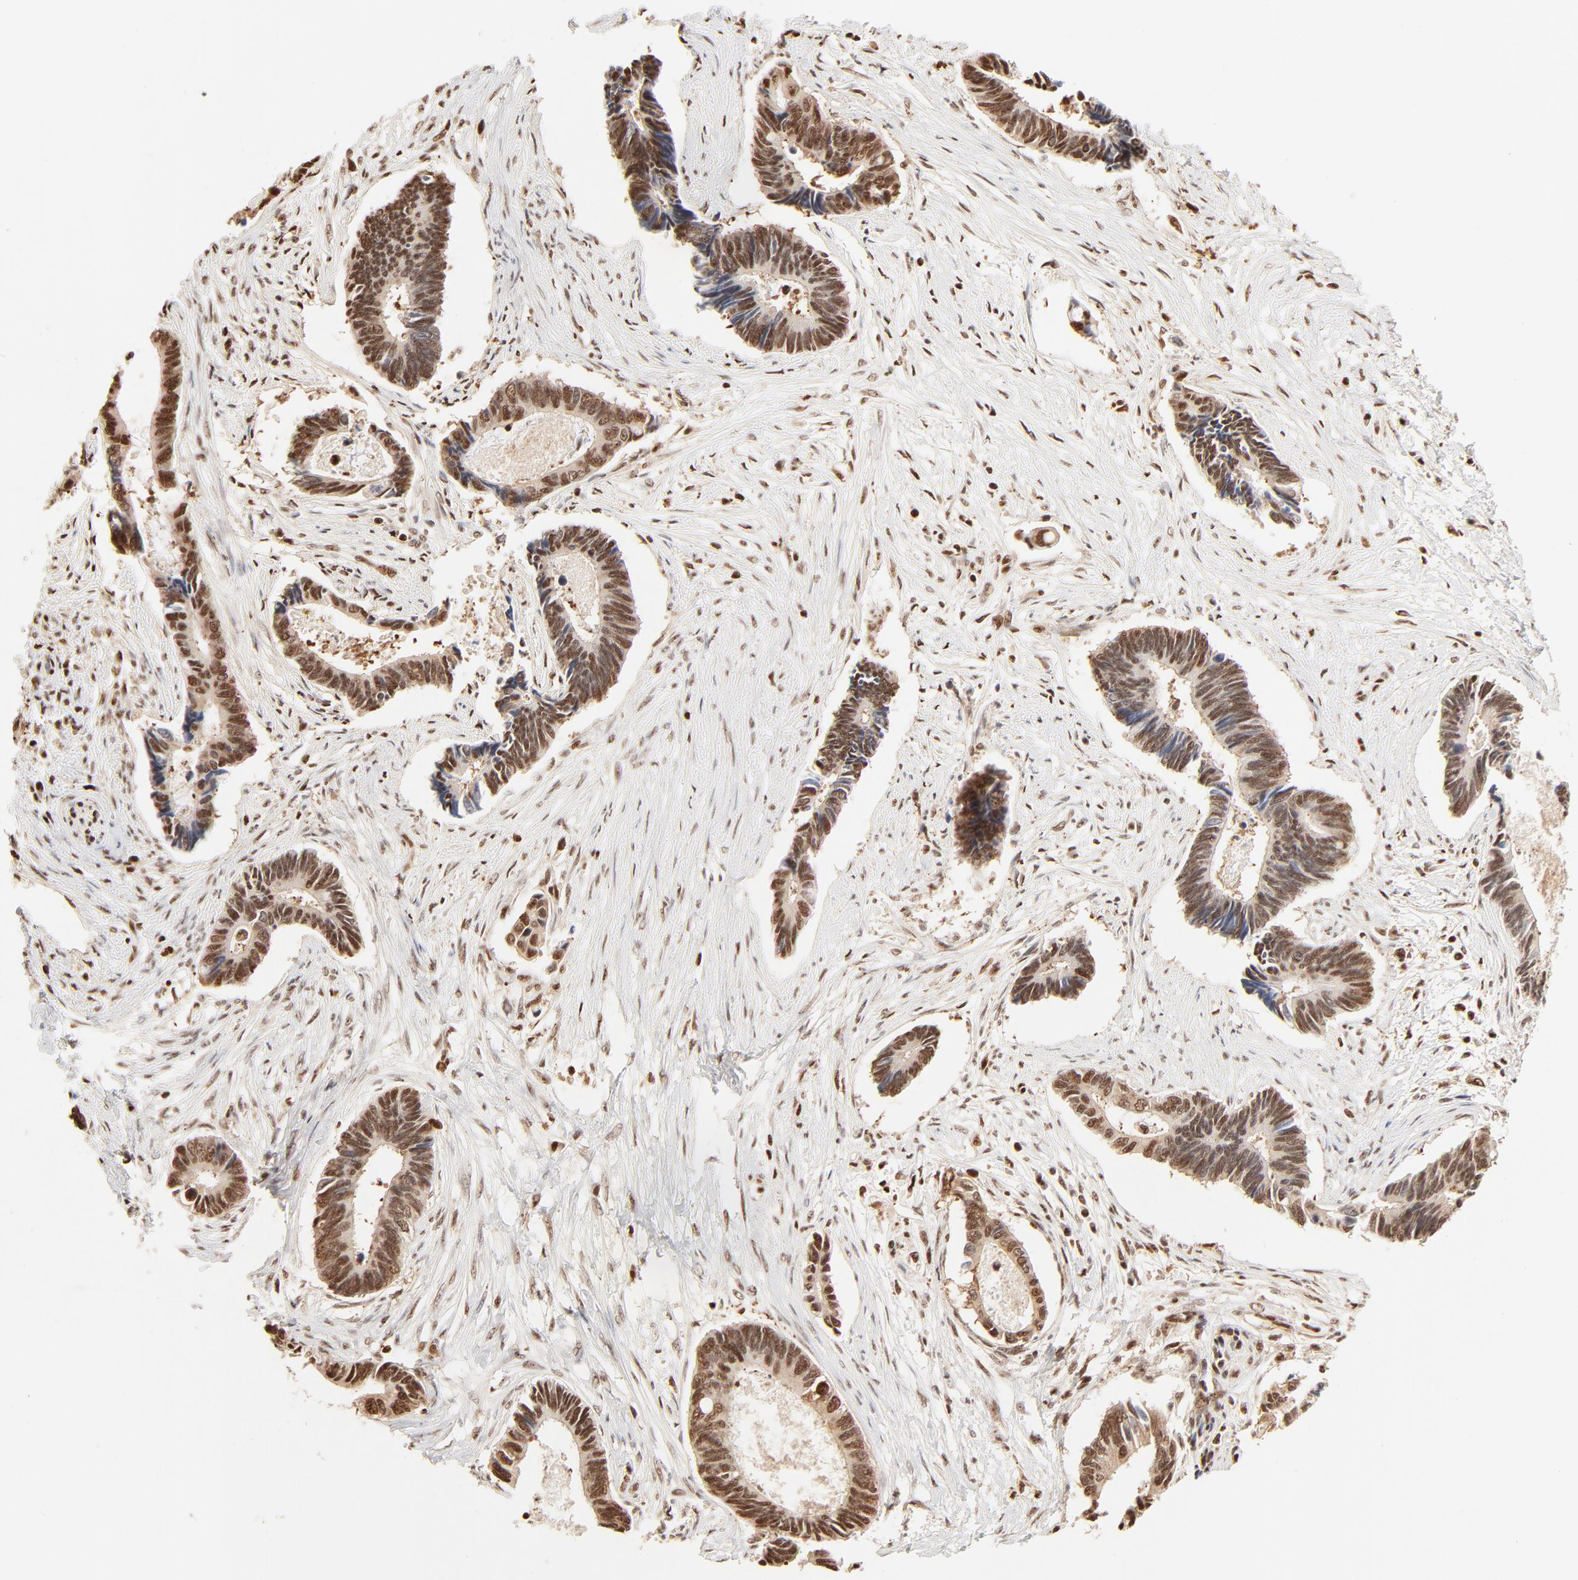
{"staining": {"intensity": "strong", "quantity": ">75%", "location": "nuclear"}, "tissue": "pancreatic cancer", "cell_type": "Tumor cells", "image_type": "cancer", "snomed": [{"axis": "morphology", "description": "Adenocarcinoma, NOS"}, {"axis": "topography", "description": "Pancreas"}], "caption": "Tumor cells demonstrate high levels of strong nuclear expression in approximately >75% of cells in human adenocarcinoma (pancreatic). The protein of interest is stained brown, and the nuclei are stained in blue (DAB IHC with brightfield microscopy, high magnification).", "gene": "FAM50A", "patient": {"sex": "female", "age": 70}}